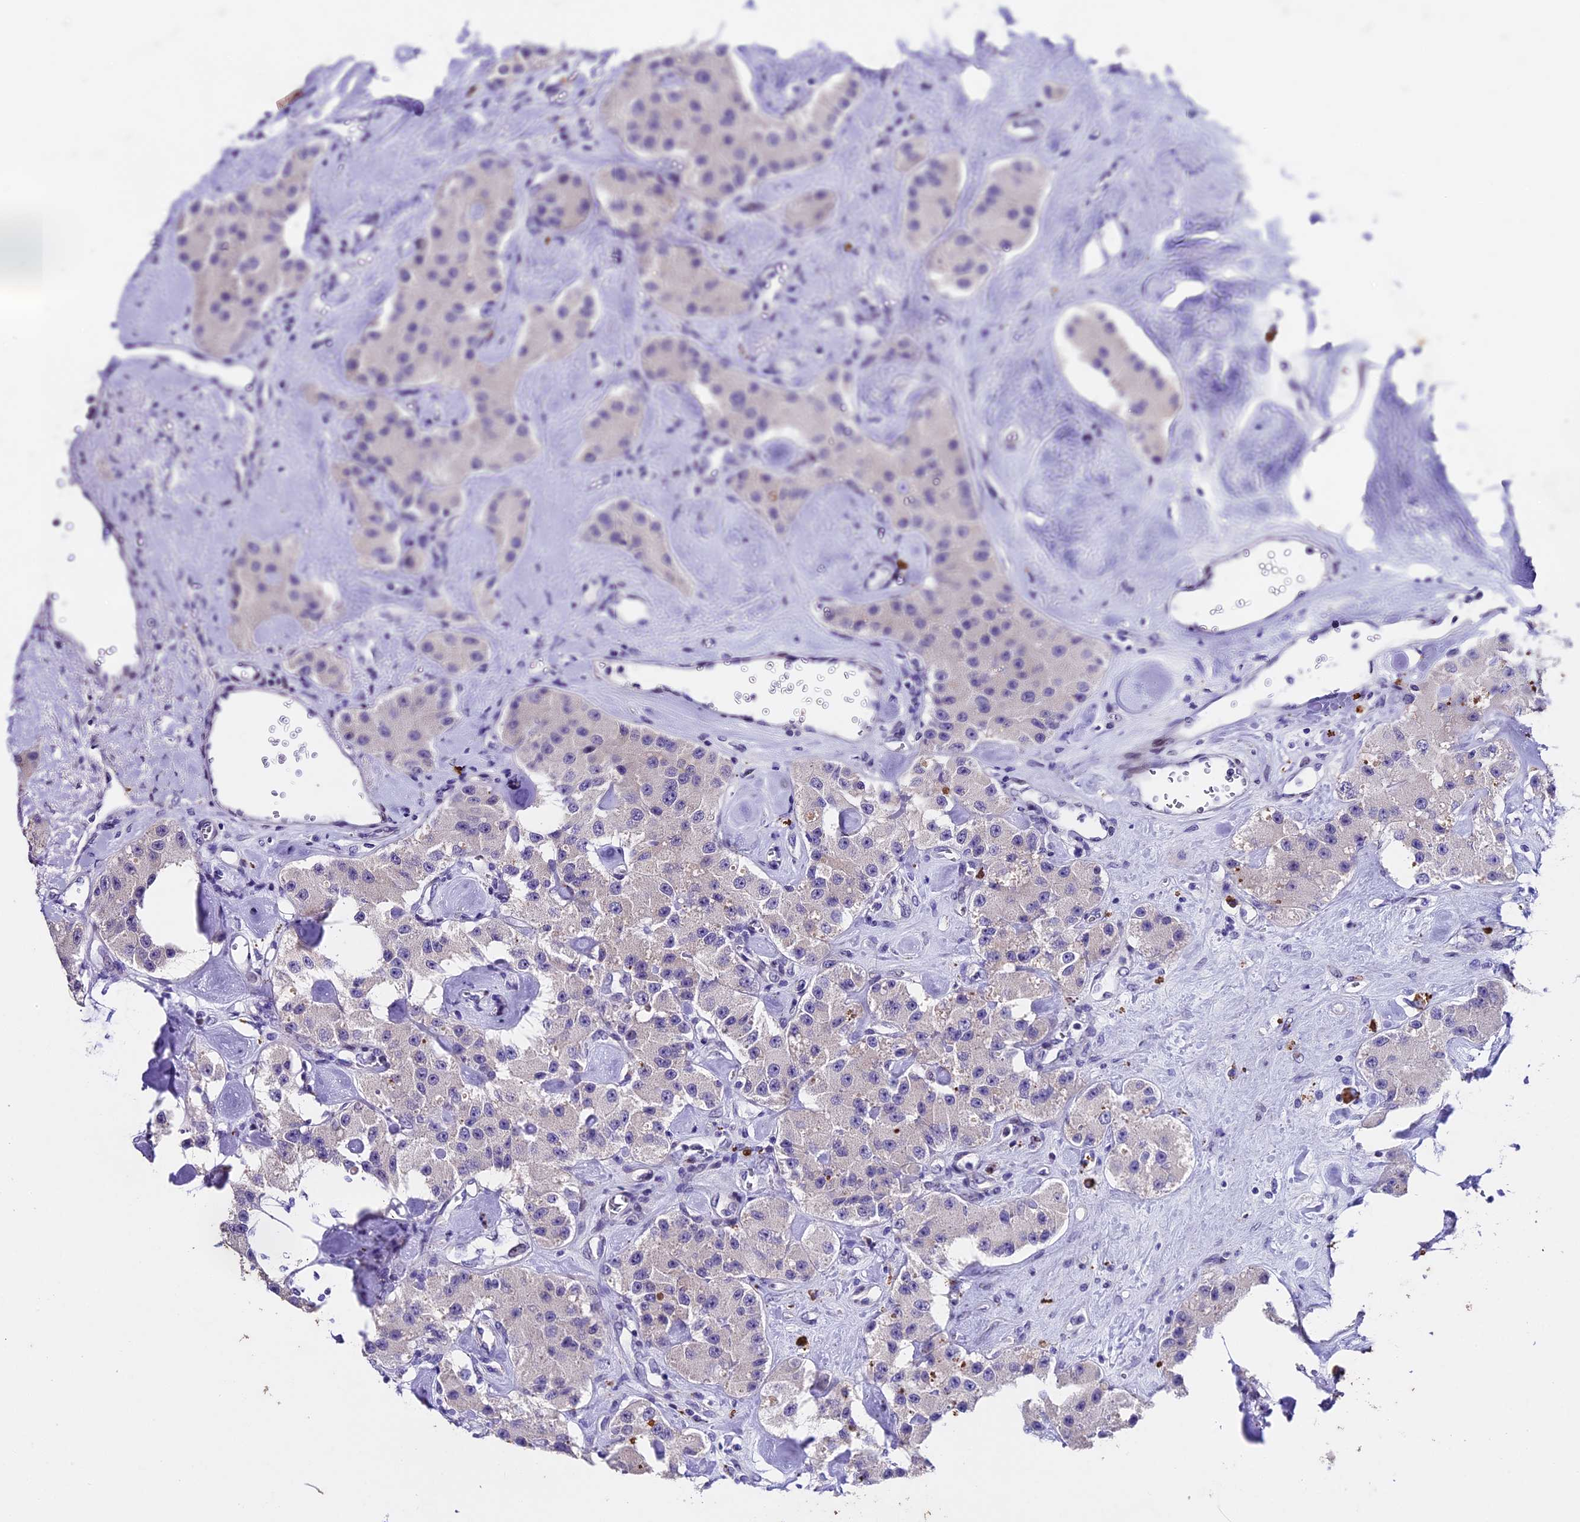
{"staining": {"intensity": "negative", "quantity": "none", "location": "none"}, "tissue": "carcinoid", "cell_type": "Tumor cells", "image_type": "cancer", "snomed": [{"axis": "morphology", "description": "Carcinoid, malignant, NOS"}, {"axis": "topography", "description": "Pancreas"}], "caption": "There is no significant positivity in tumor cells of carcinoid (malignant).", "gene": "IFT140", "patient": {"sex": "male", "age": 41}}